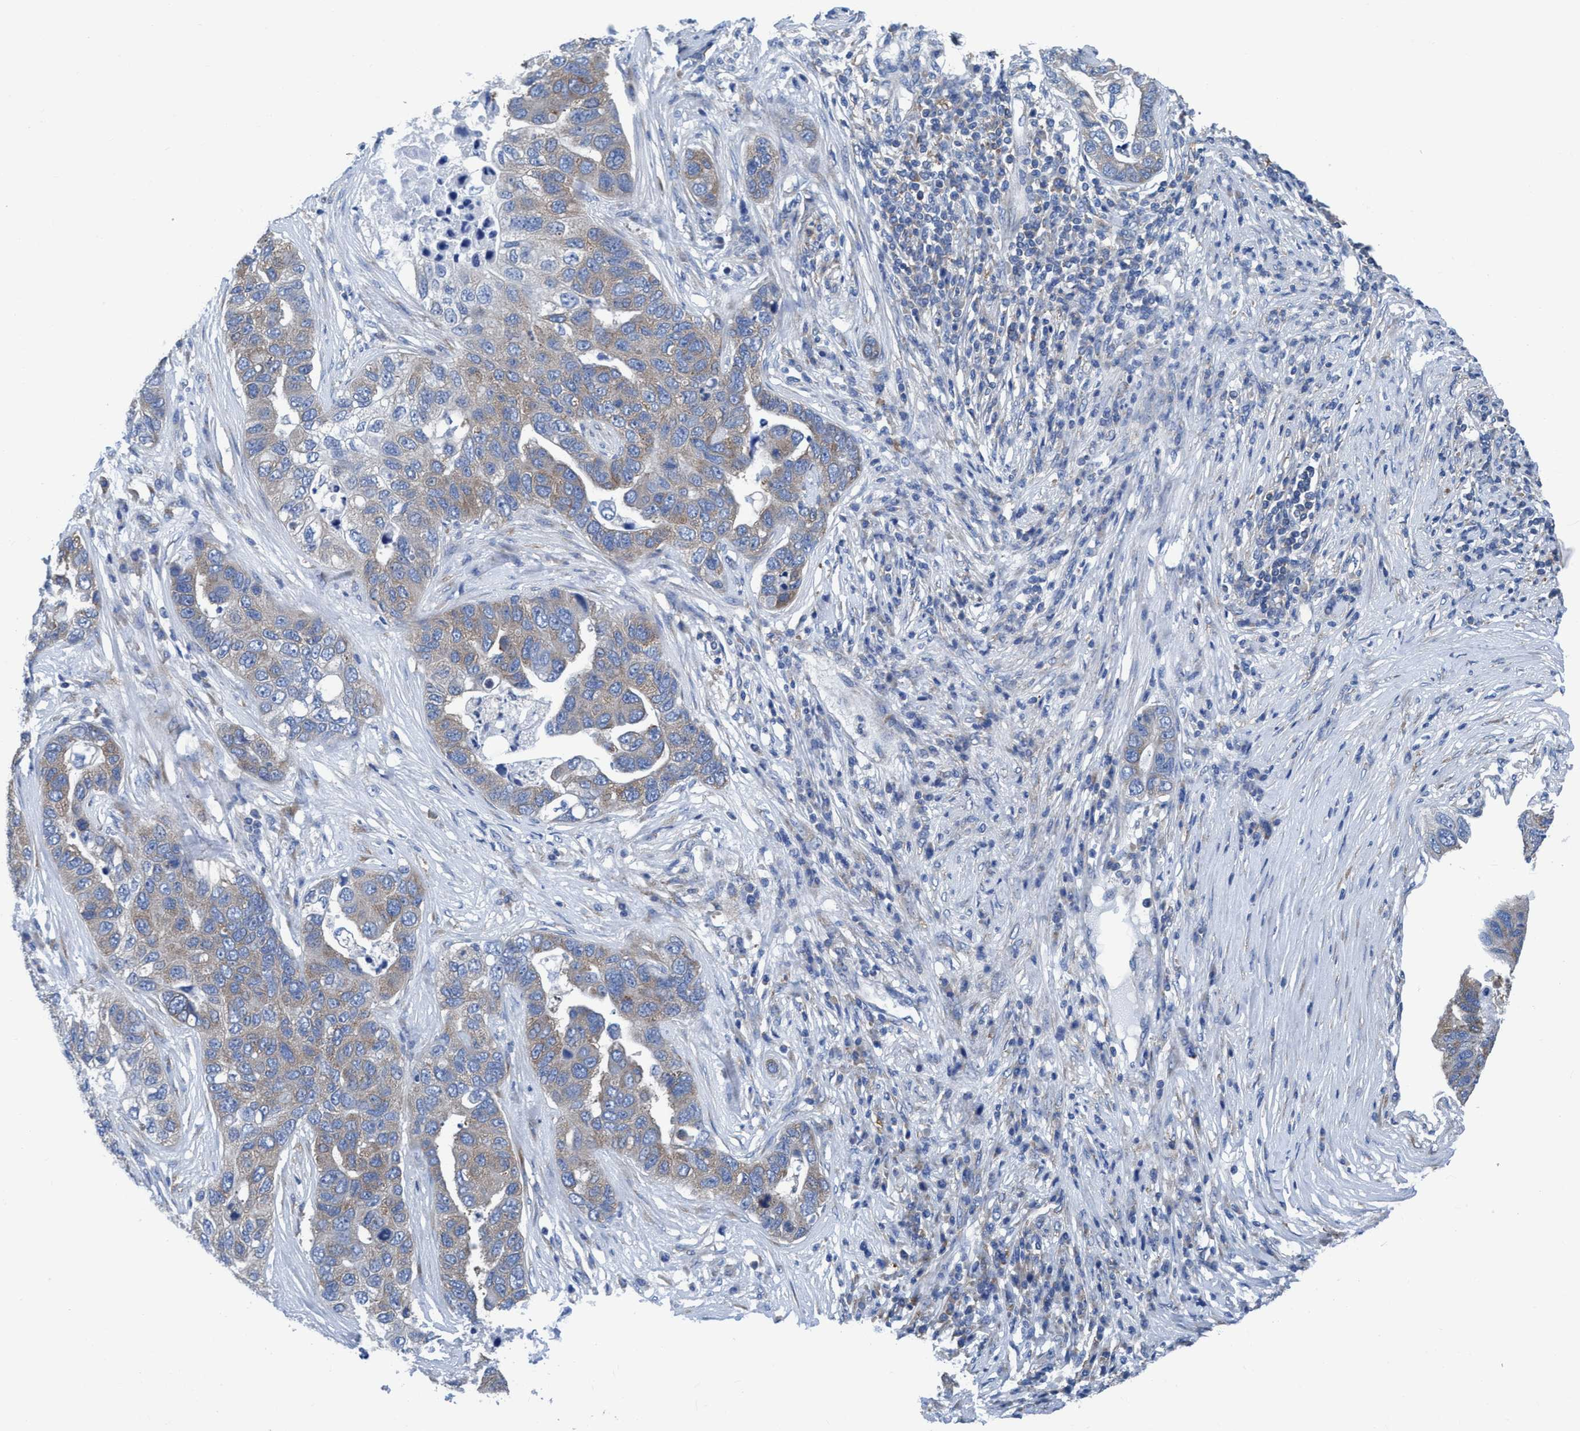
{"staining": {"intensity": "weak", "quantity": "<25%", "location": "cytoplasmic/membranous"}, "tissue": "pancreatic cancer", "cell_type": "Tumor cells", "image_type": "cancer", "snomed": [{"axis": "morphology", "description": "Adenocarcinoma, NOS"}, {"axis": "topography", "description": "Pancreas"}], "caption": "Photomicrograph shows no significant protein staining in tumor cells of adenocarcinoma (pancreatic). The staining was performed using DAB (3,3'-diaminobenzidine) to visualize the protein expression in brown, while the nuclei were stained in blue with hematoxylin (Magnification: 20x).", "gene": "NMT1", "patient": {"sex": "female", "age": 61}}